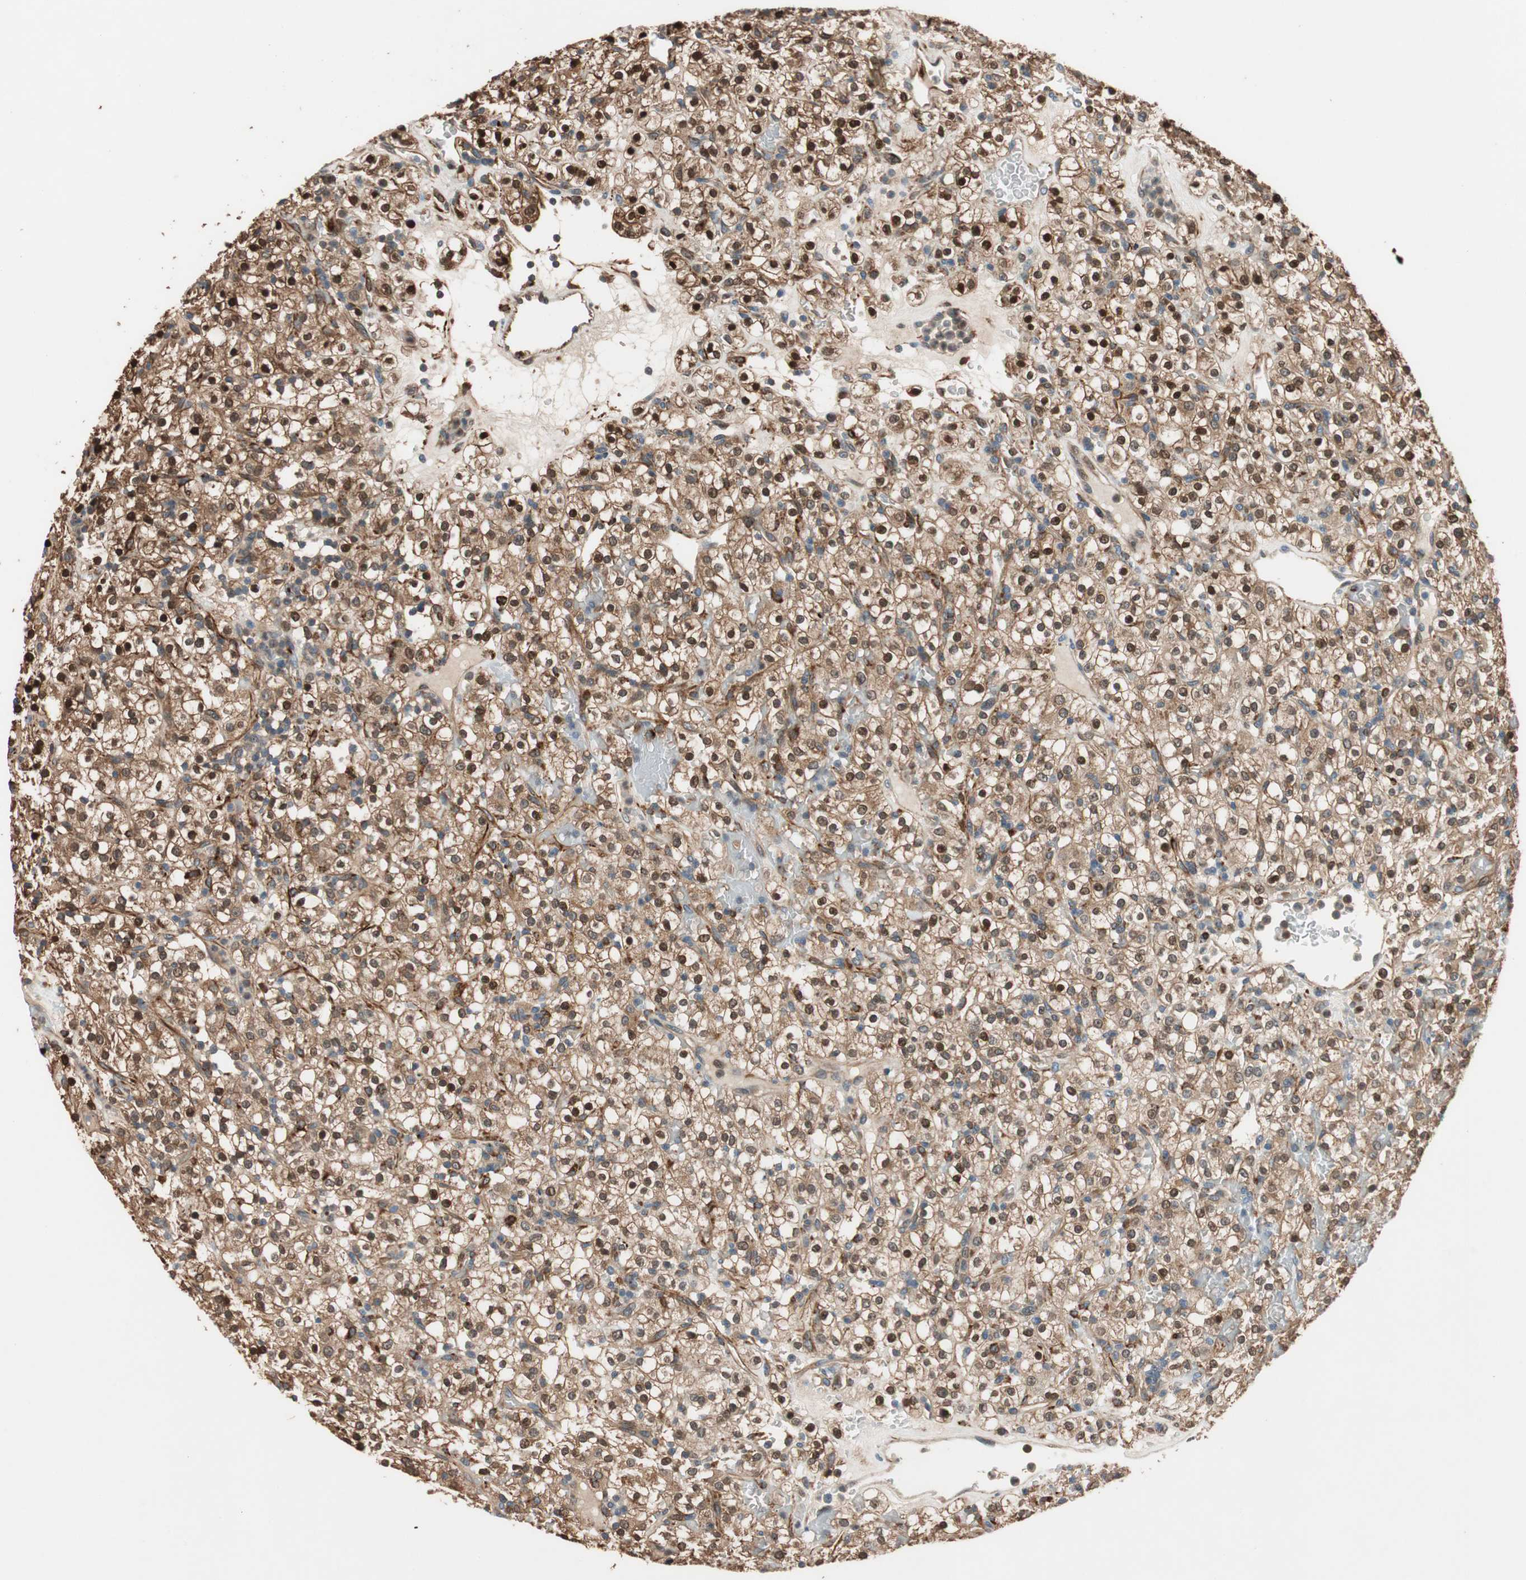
{"staining": {"intensity": "moderate", "quantity": ">75%", "location": "cytoplasmic/membranous,nuclear"}, "tissue": "renal cancer", "cell_type": "Tumor cells", "image_type": "cancer", "snomed": [{"axis": "morphology", "description": "Normal tissue, NOS"}, {"axis": "morphology", "description": "Adenocarcinoma, NOS"}, {"axis": "topography", "description": "Kidney"}], "caption": "This image demonstrates renal cancer (adenocarcinoma) stained with immunohistochemistry to label a protein in brown. The cytoplasmic/membranous and nuclear of tumor cells show moderate positivity for the protein. Nuclei are counter-stained blue.", "gene": "PIK3R3", "patient": {"sex": "female", "age": 72}}